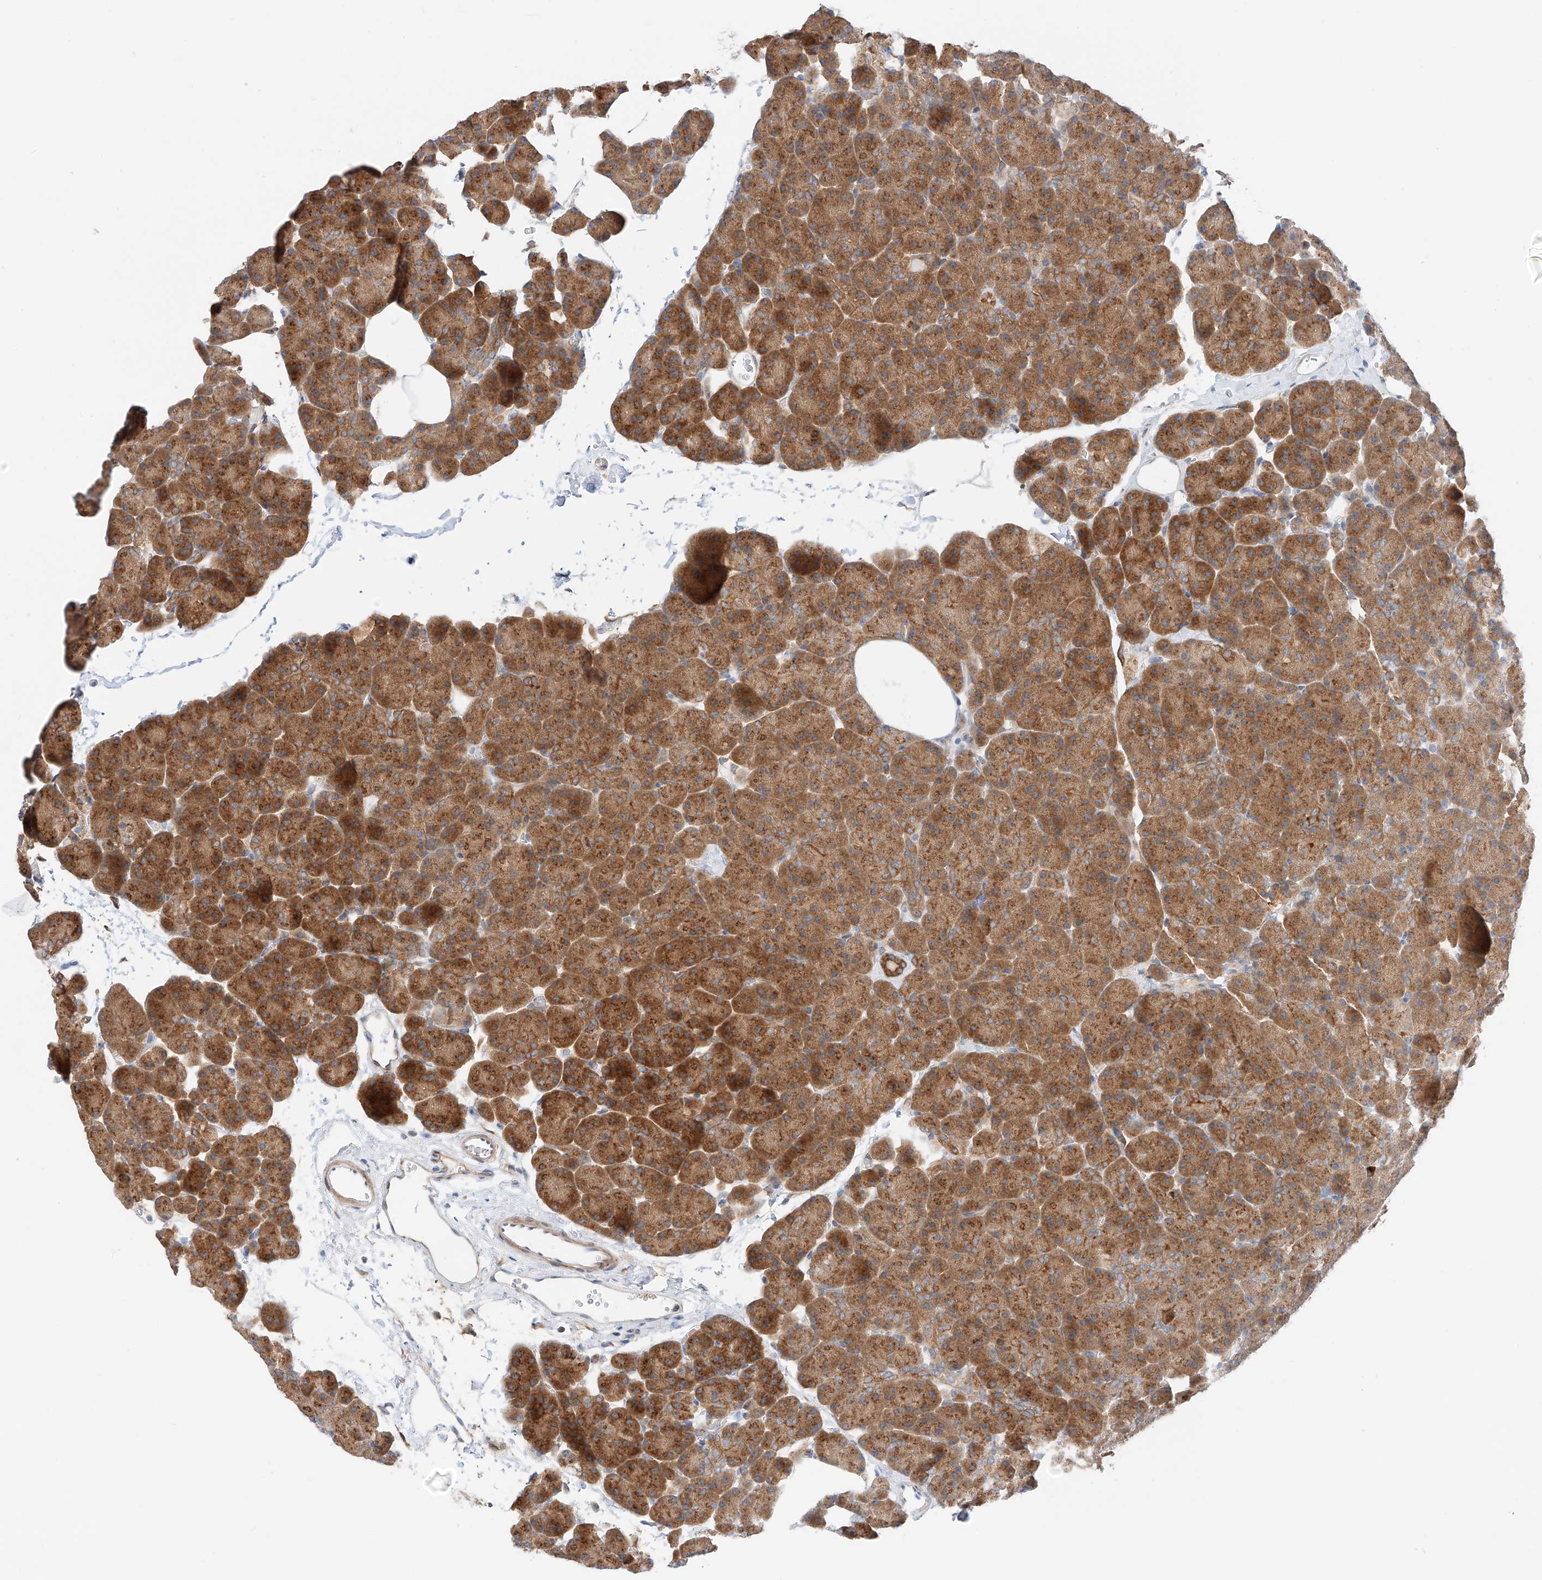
{"staining": {"intensity": "moderate", "quantity": ">75%", "location": "cytoplasmic/membranous"}, "tissue": "pancreas", "cell_type": "Exocrine glandular cells", "image_type": "normal", "snomed": [{"axis": "morphology", "description": "Normal tissue, NOS"}, {"axis": "morphology", "description": "Carcinoid, malignant, NOS"}, {"axis": "topography", "description": "Pancreas"}], "caption": "Protein staining demonstrates moderate cytoplasmic/membranous expression in about >75% of exocrine glandular cells in benign pancreas. (brown staining indicates protein expression, while blue staining denotes nuclei).", "gene": "CARMIL1", "patient": {"sex": "female", "age": 35}}